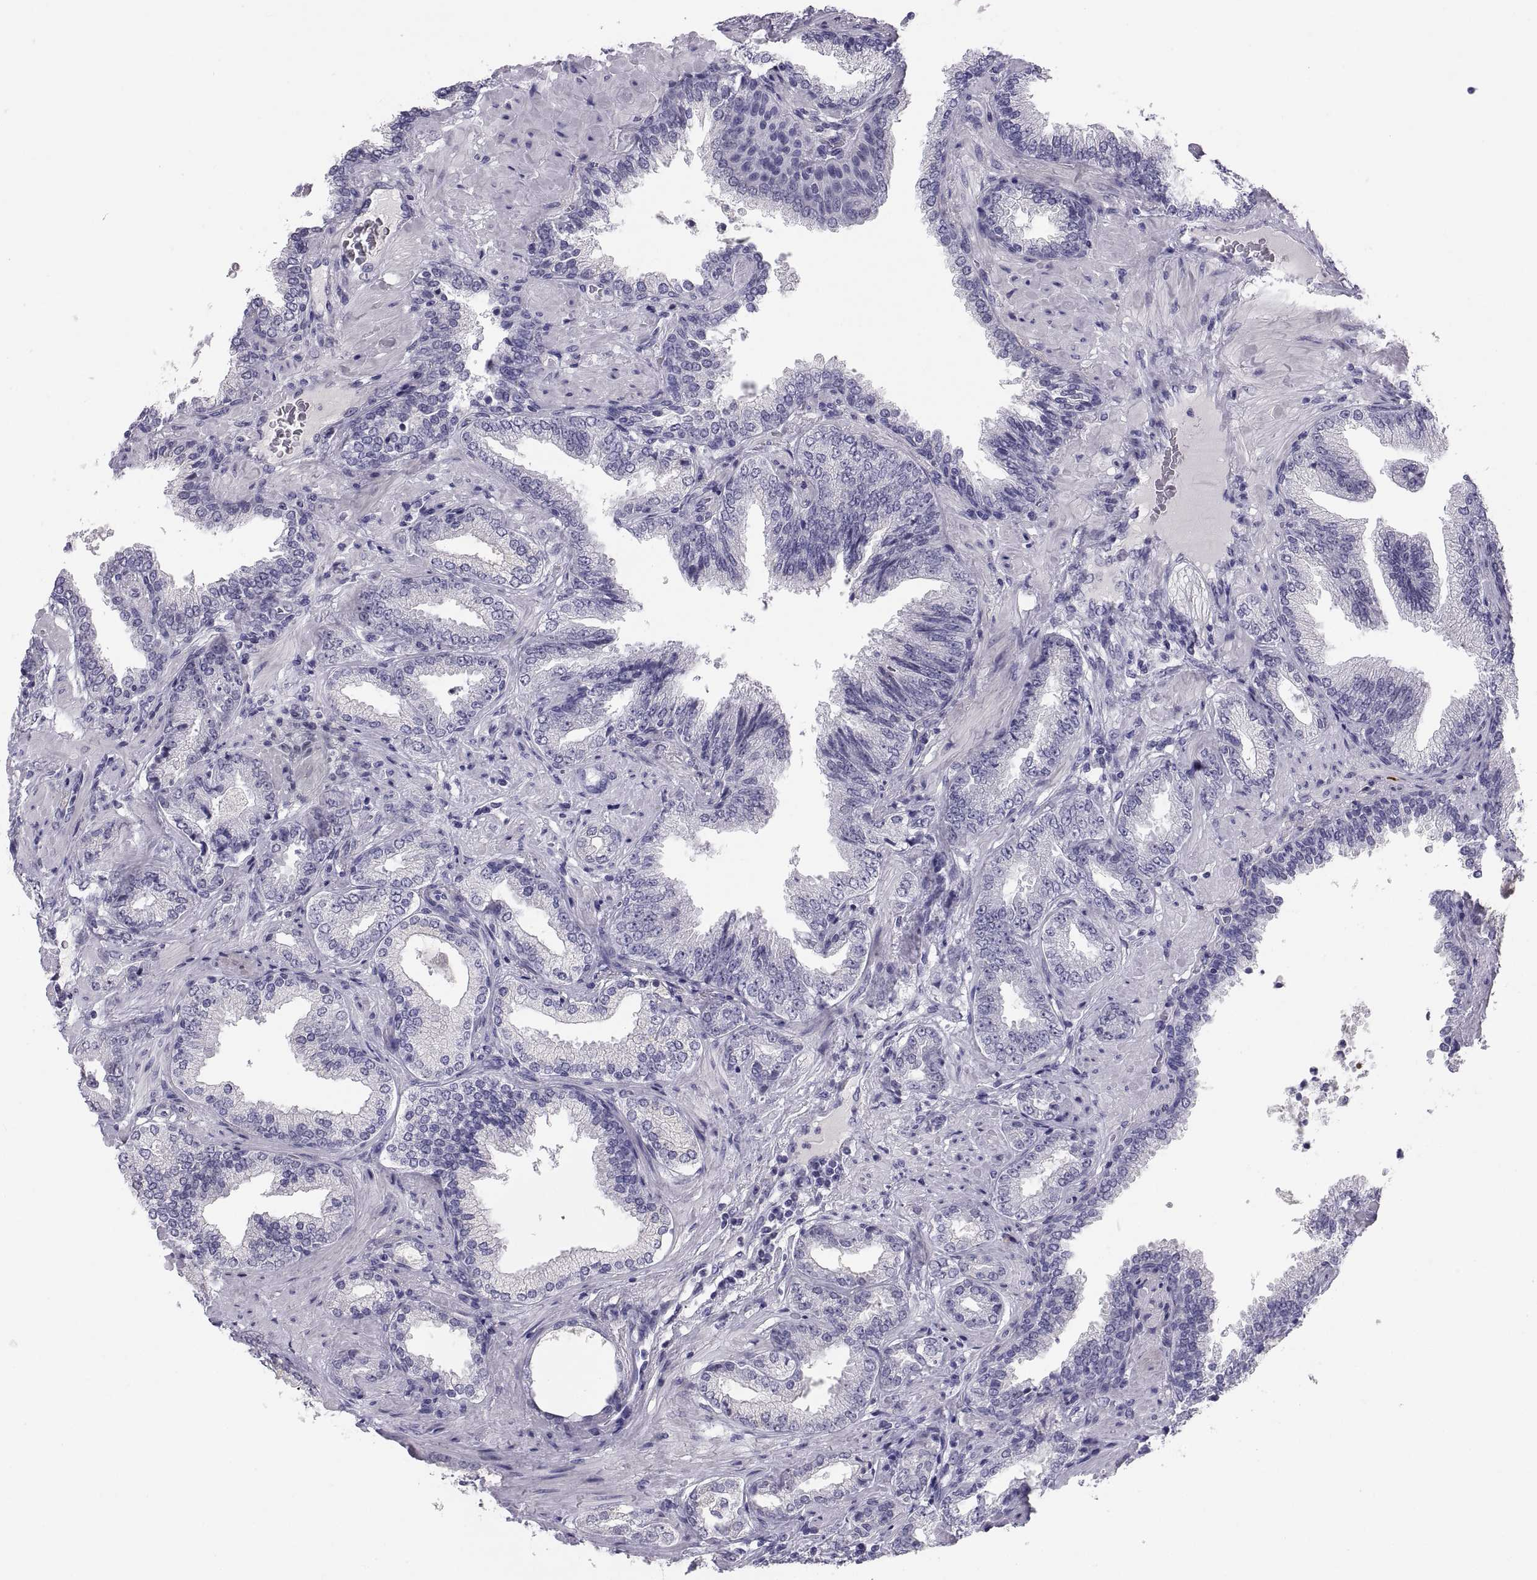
{"staining": {"intensity": "negative", "quantity": "none", "location": "none"}, "tissue": "prostate cancer", "cell_type": "Tumor cells", "image_type": "cancer", "snomed": [{"axis": "morphology", "description": "Adenocarcinoma, Low grade"}, {"axis": "topography", "description": "Prostate"}], "caption": "This is a image of immunohistochemistry (IHC) staining of adenocarcinoma (low-grade) (prostate), which shows no expression in tumor cells. (Stains: DAB immunohistochemistry (IHC) with hematoxylin counter stain, Microscopy: brightfield microscopy at high magnification).", "gene": "TEX13A", "patient": {"sex": "male", "age": 68}}